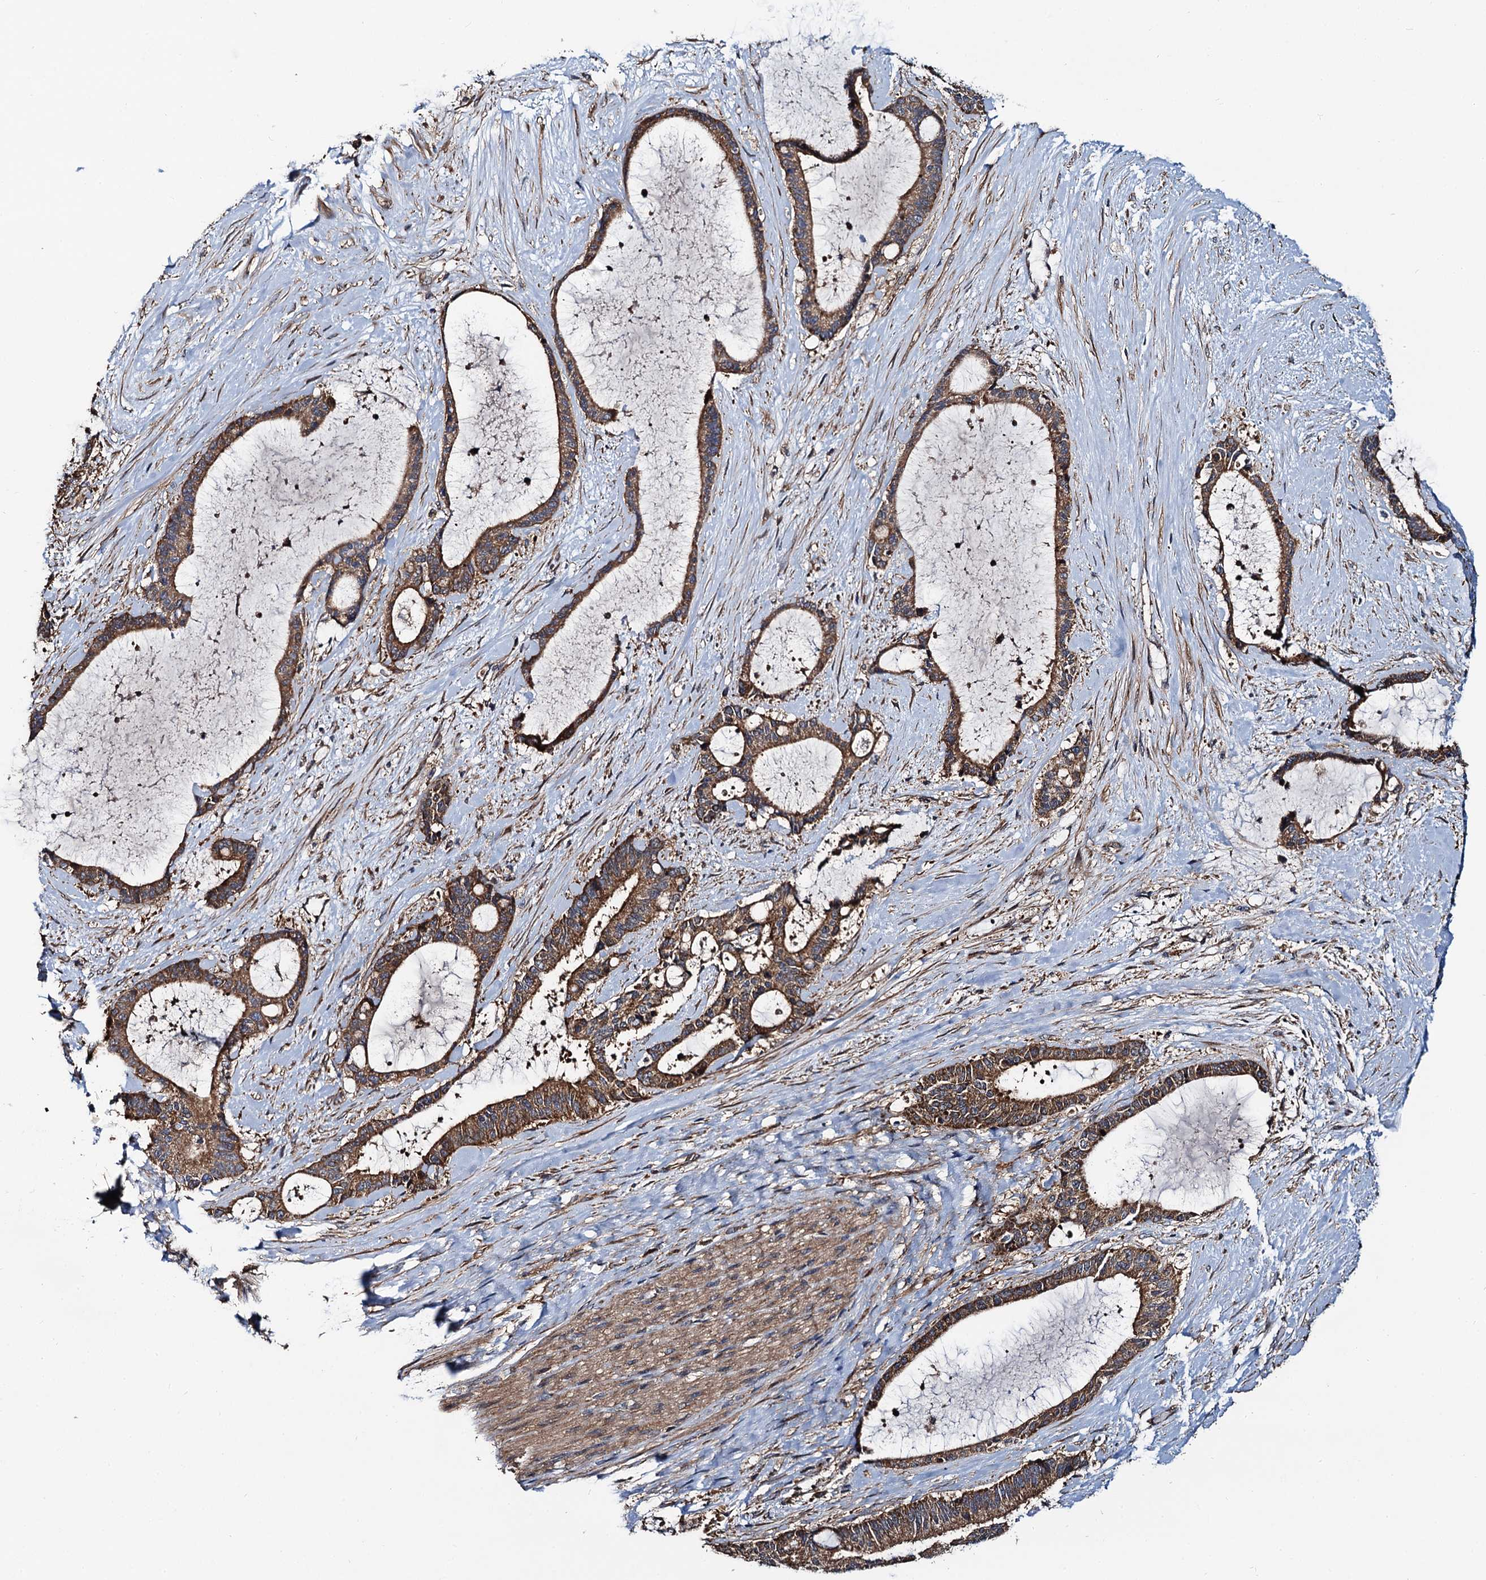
{"staining": {"intensity": "strong", "quantity": ">75%", "location": "cytoplasmic/membranous"}, "tissue": "liver cancer", "cell_type": "Tumor cells", "image_type": "cancer", "snomed": [{"axis": "morphology", "description": "Normal tissue, NOS"}, {"axis": "morphology", "description": "Cholangiocarcinoma"}, {"axis": "topography", "description": "Liver"}, {"axis": "topography", "description": "Peripheral nerve tissue"}], "caption": "About >75% of tumor cells in human cholangiocarcinoma (liver) exhibit strong cytoplasmic/membranous protein expression as visualized by brown immunohistochemical staining.", "gene": "NEK1", "patient": {"sex": "female", "age": 73}}